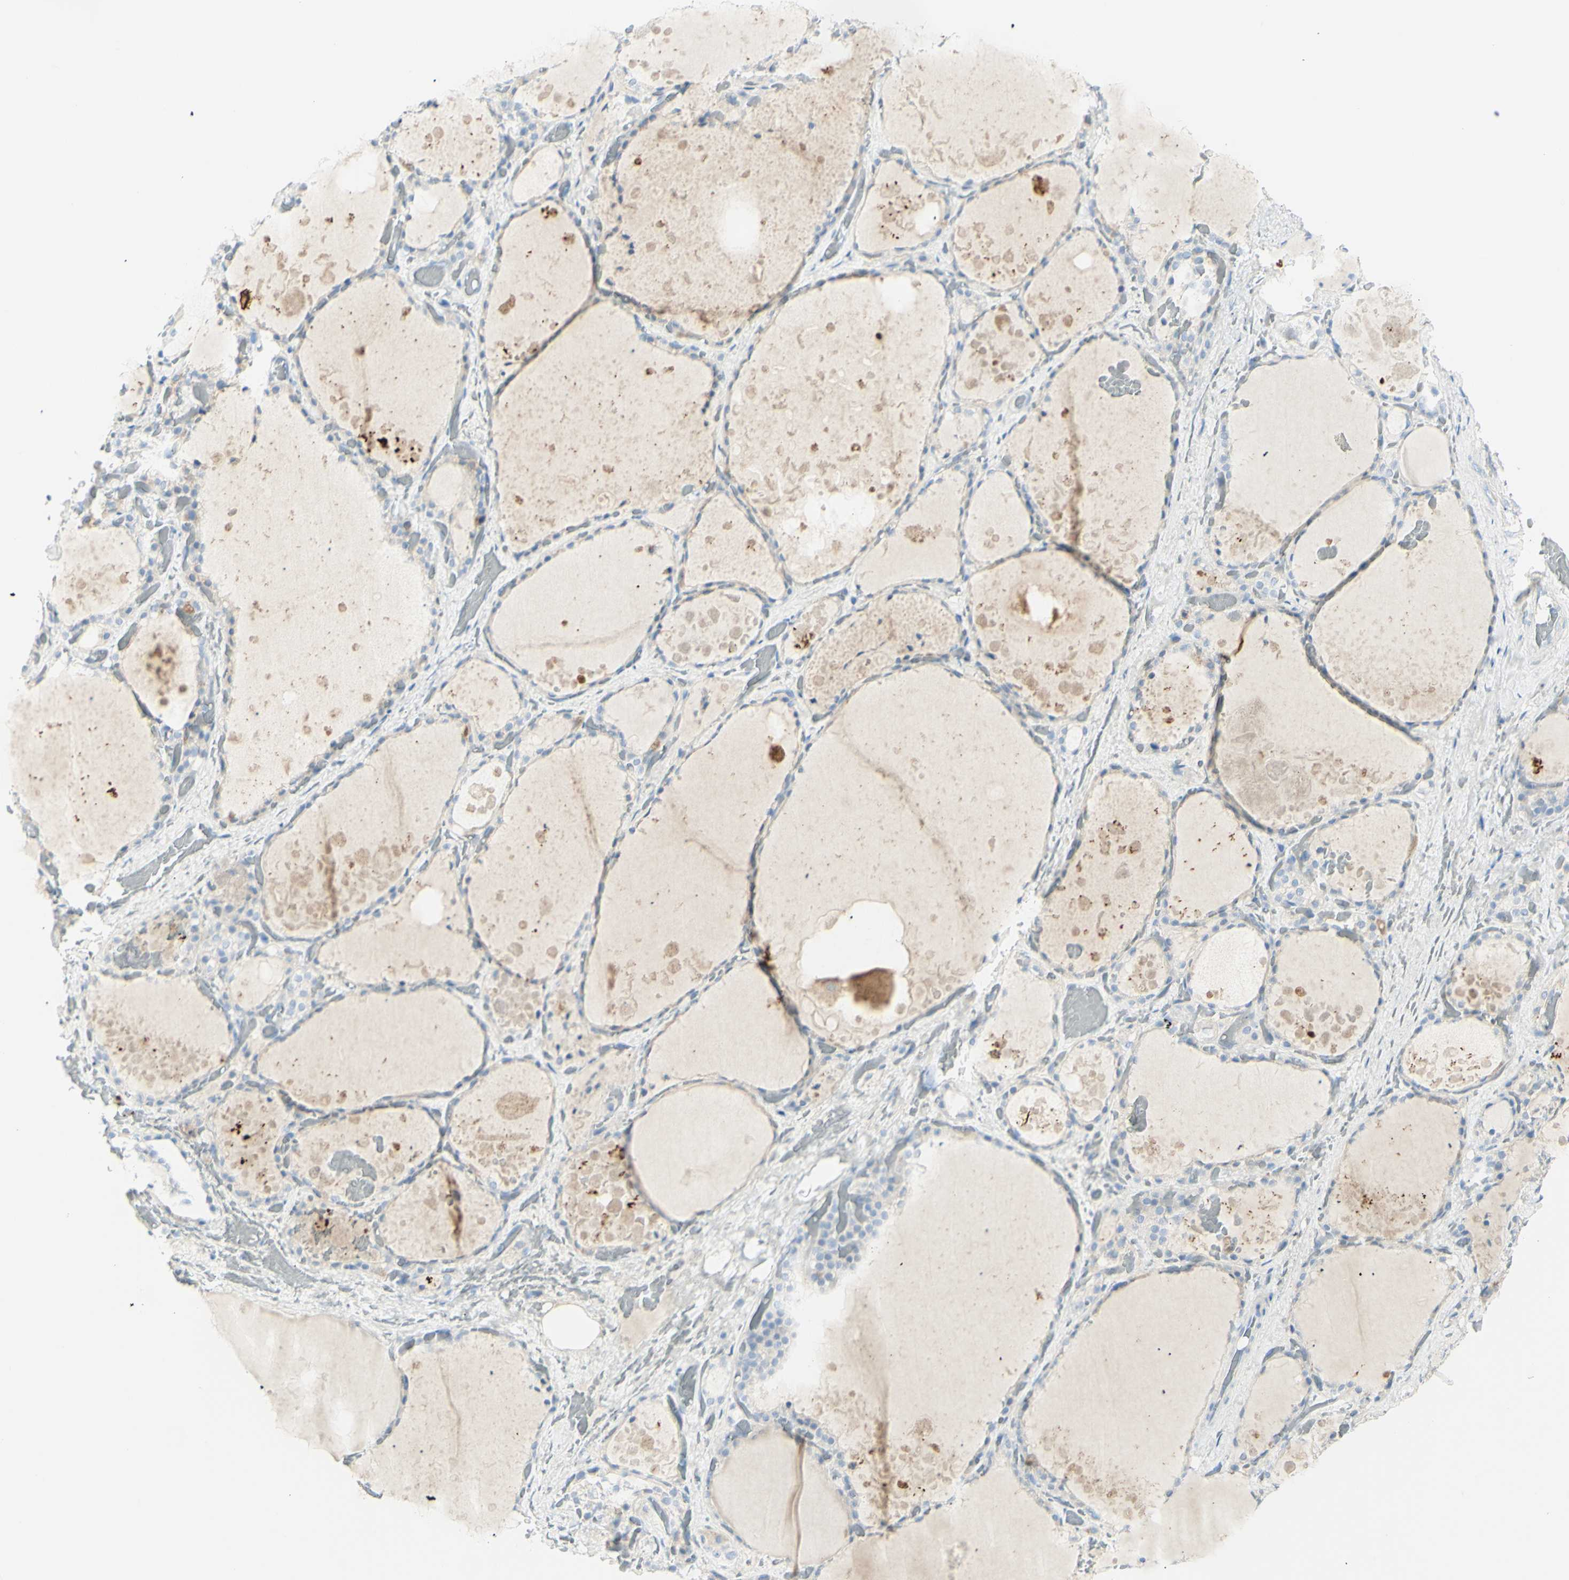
{"staining": {"intensity": "moderate", "quantity": "<25%", "location": "cytoplasmic/membranous"}, "tissue": "thyroid gland", "cell_type": "Glandular cells", "image_type": "normal", "snomed": [{"axis": "morphology", "description": "Normal tissue, NOS"}, {"axis": "topography", "description": "Thyroid gland"}], "caption": "Immunohistochemistry micrograph of benign thyroid gland stained for a protein (brown), which displays low levels of moderate cytoplasmic/membranous staining in about <25% of glandular cells.", "gene": "LETM1", "patient": {"sex": "male", "age": 61}}